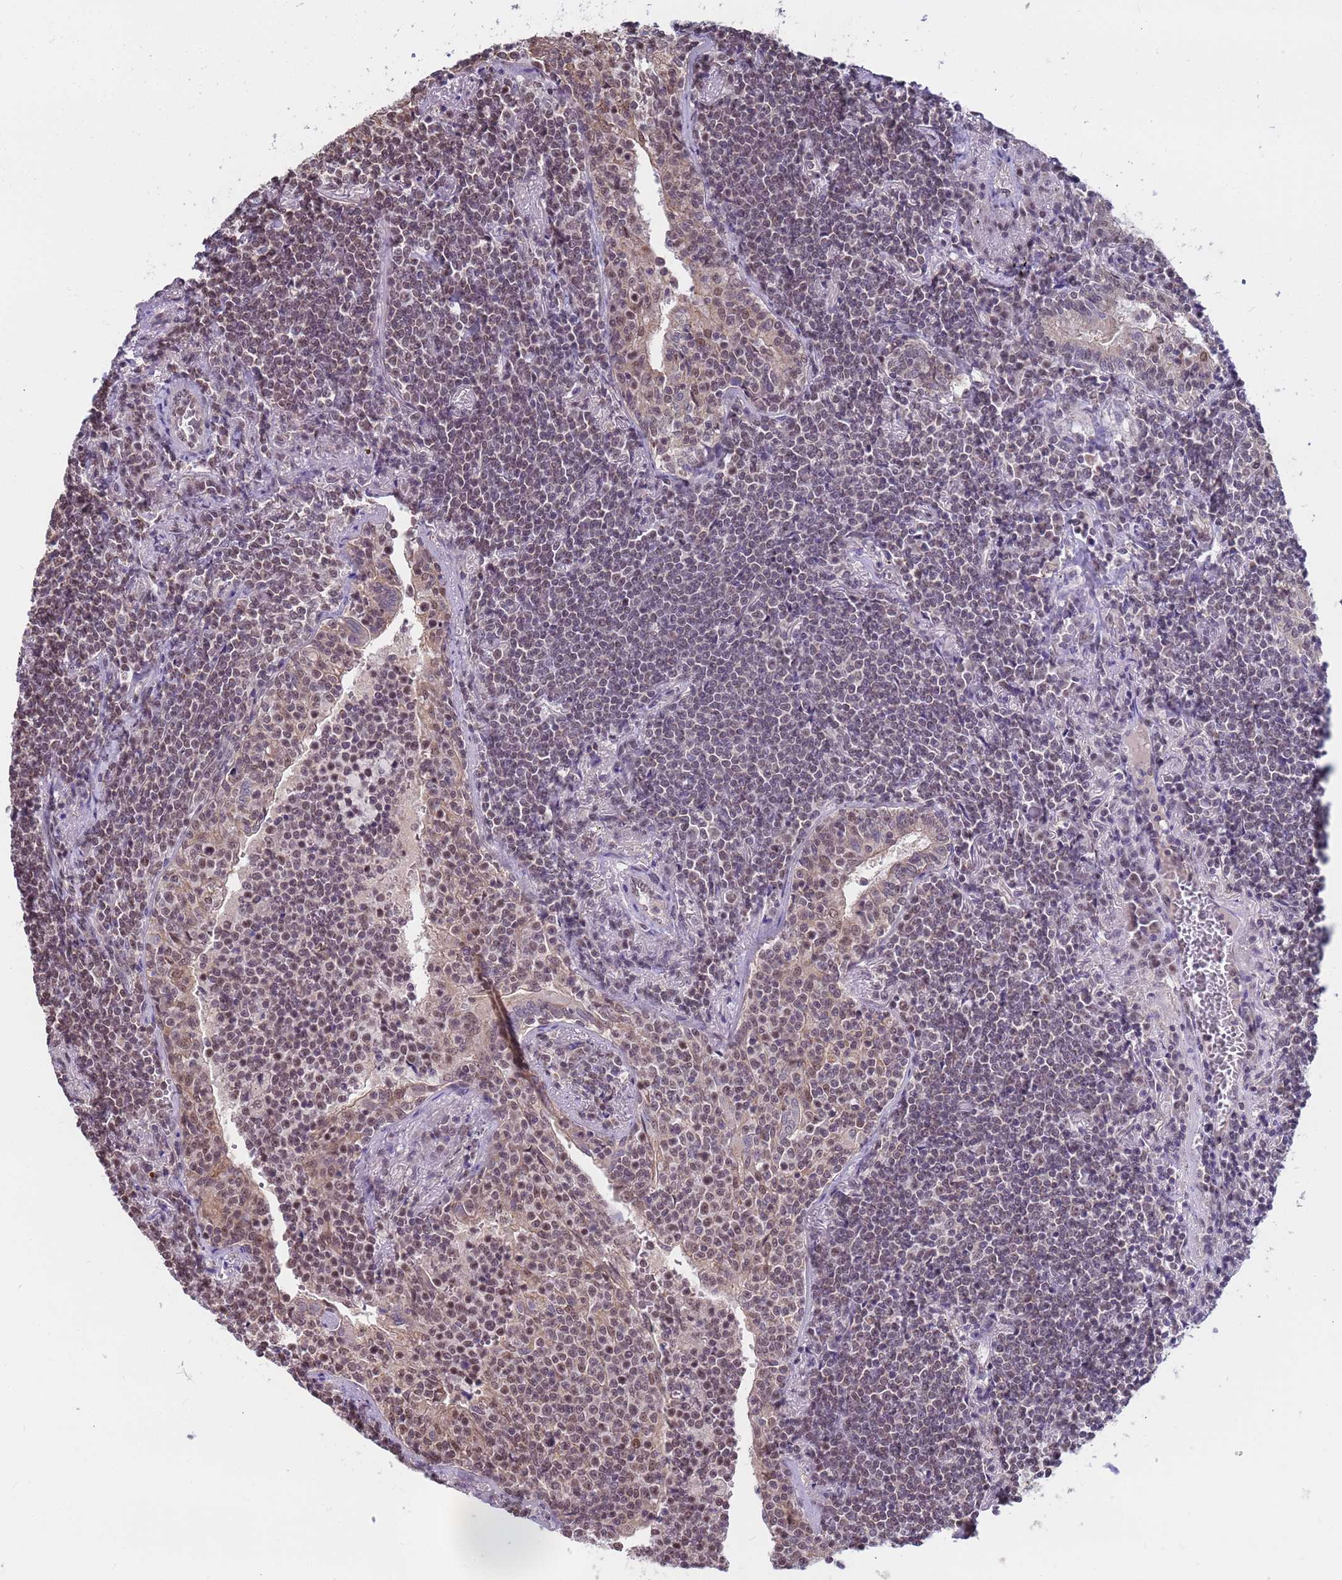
{"staining": {"intensity": "moderate", "quantity": "25%-75%", "location": "nuclear"}, "tissue": "lymphoma", "cell_type": "Tumor cells", "image_type": "cancer", "snomed": [{"axis": "morphology", "description": "Malignant lymphoma, non-Hodgkin's type, Low grade"}, {"axis": "topography", "description": "Lung"}], "caption": "Protein staining of lymphoma tissue shows moderate nuclear staining in about 25%-75% of tumor cells.", "gene": "DENND2B", "patient": {"sex": "female", "age": 71}}